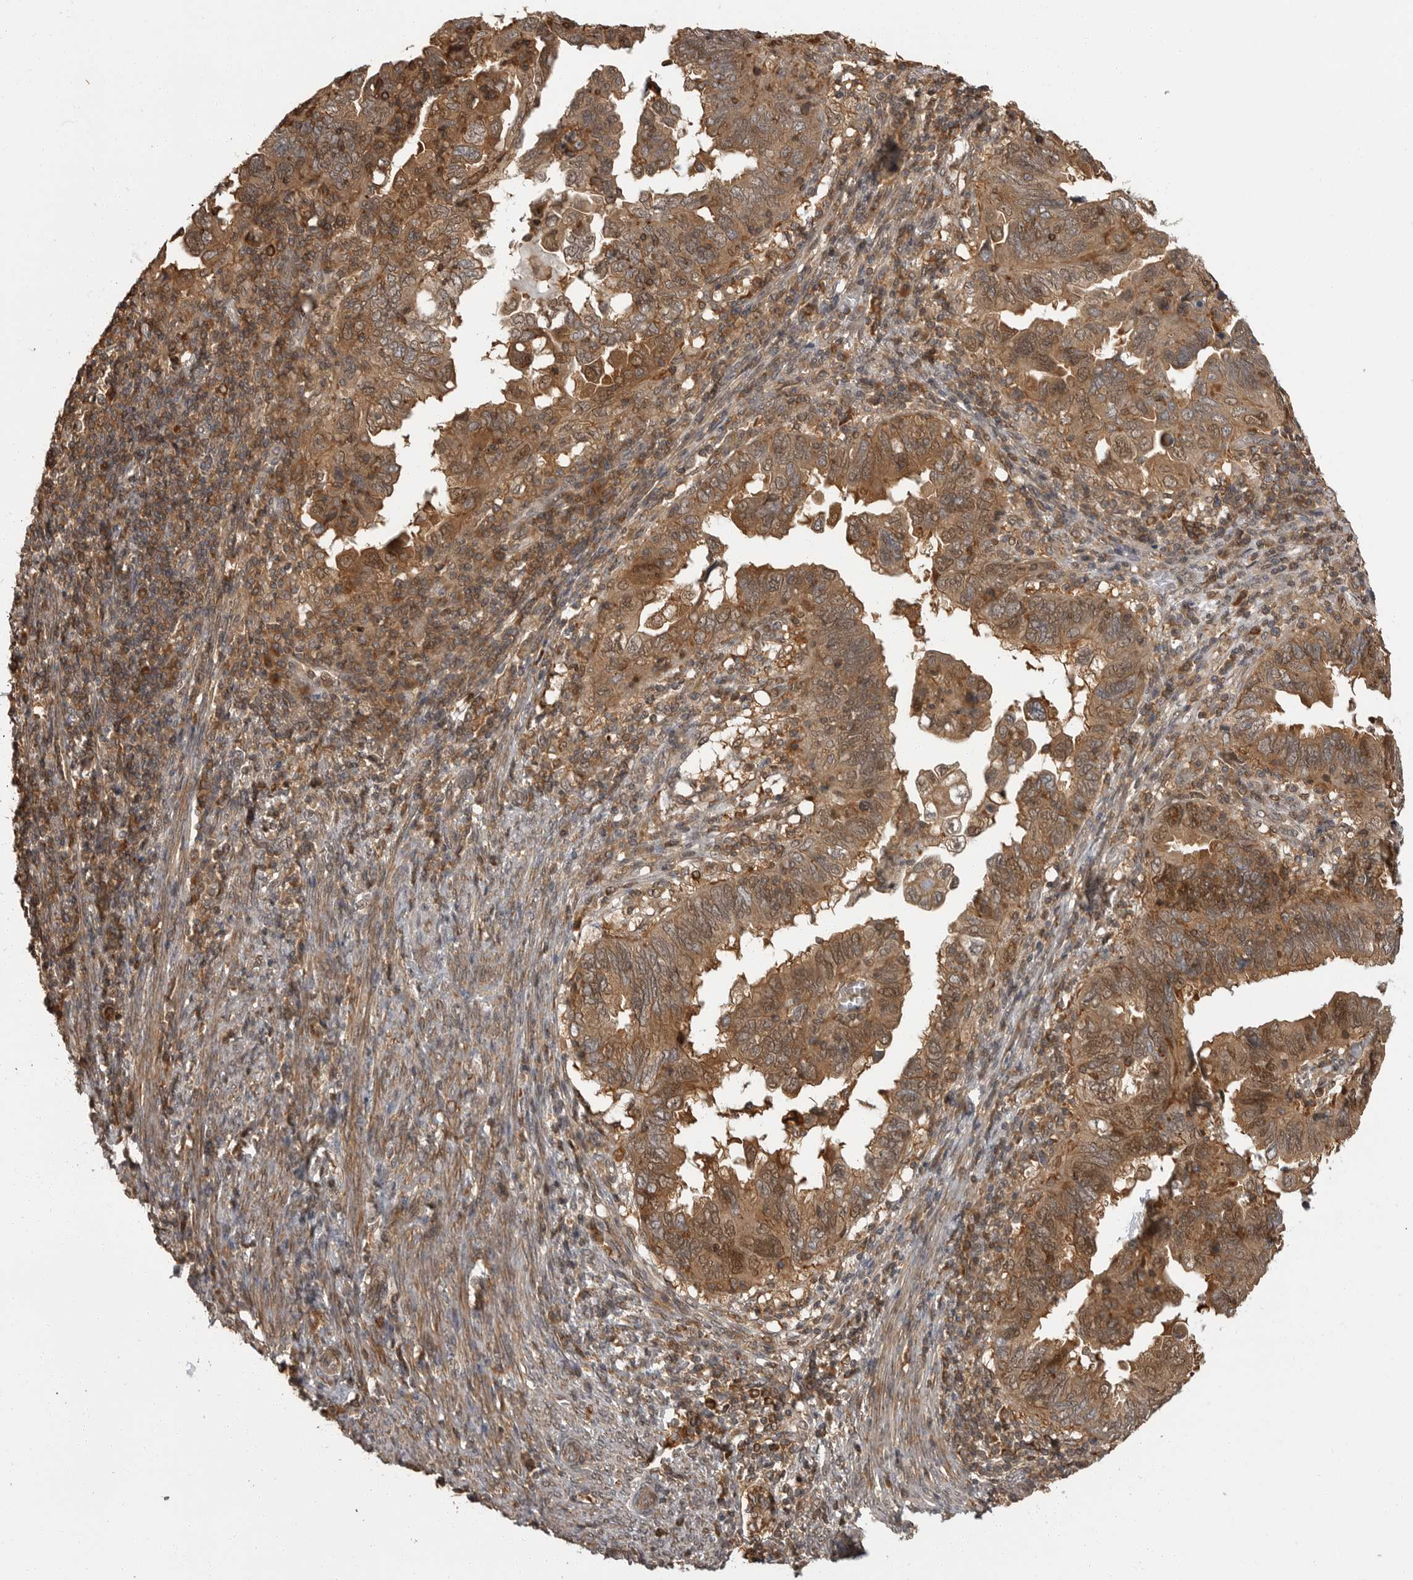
{"staining": {"intensity": "moderate", "quantity": ">75%", "location": "cytoplasmic/membranous,nuclear"}, "tissue": "endometrial cancer", "cell_type": "Tumor cells", "image_type": "cancer", "snomed": [{"axis": "morphology", "description": "Adenocarcinoma, NOS"}, {"axis": "topography", "description": "Uterus"}], "caption": "IHC micrograph of endometrial cancer stained for a protein (brown), which displays medium levels of moderate cytoplasmic/membranous and nuclear positivity in approximately >75% of tumor cells.", "gene": "ERN1", "patient": {"sex": "female", "age": 77}}